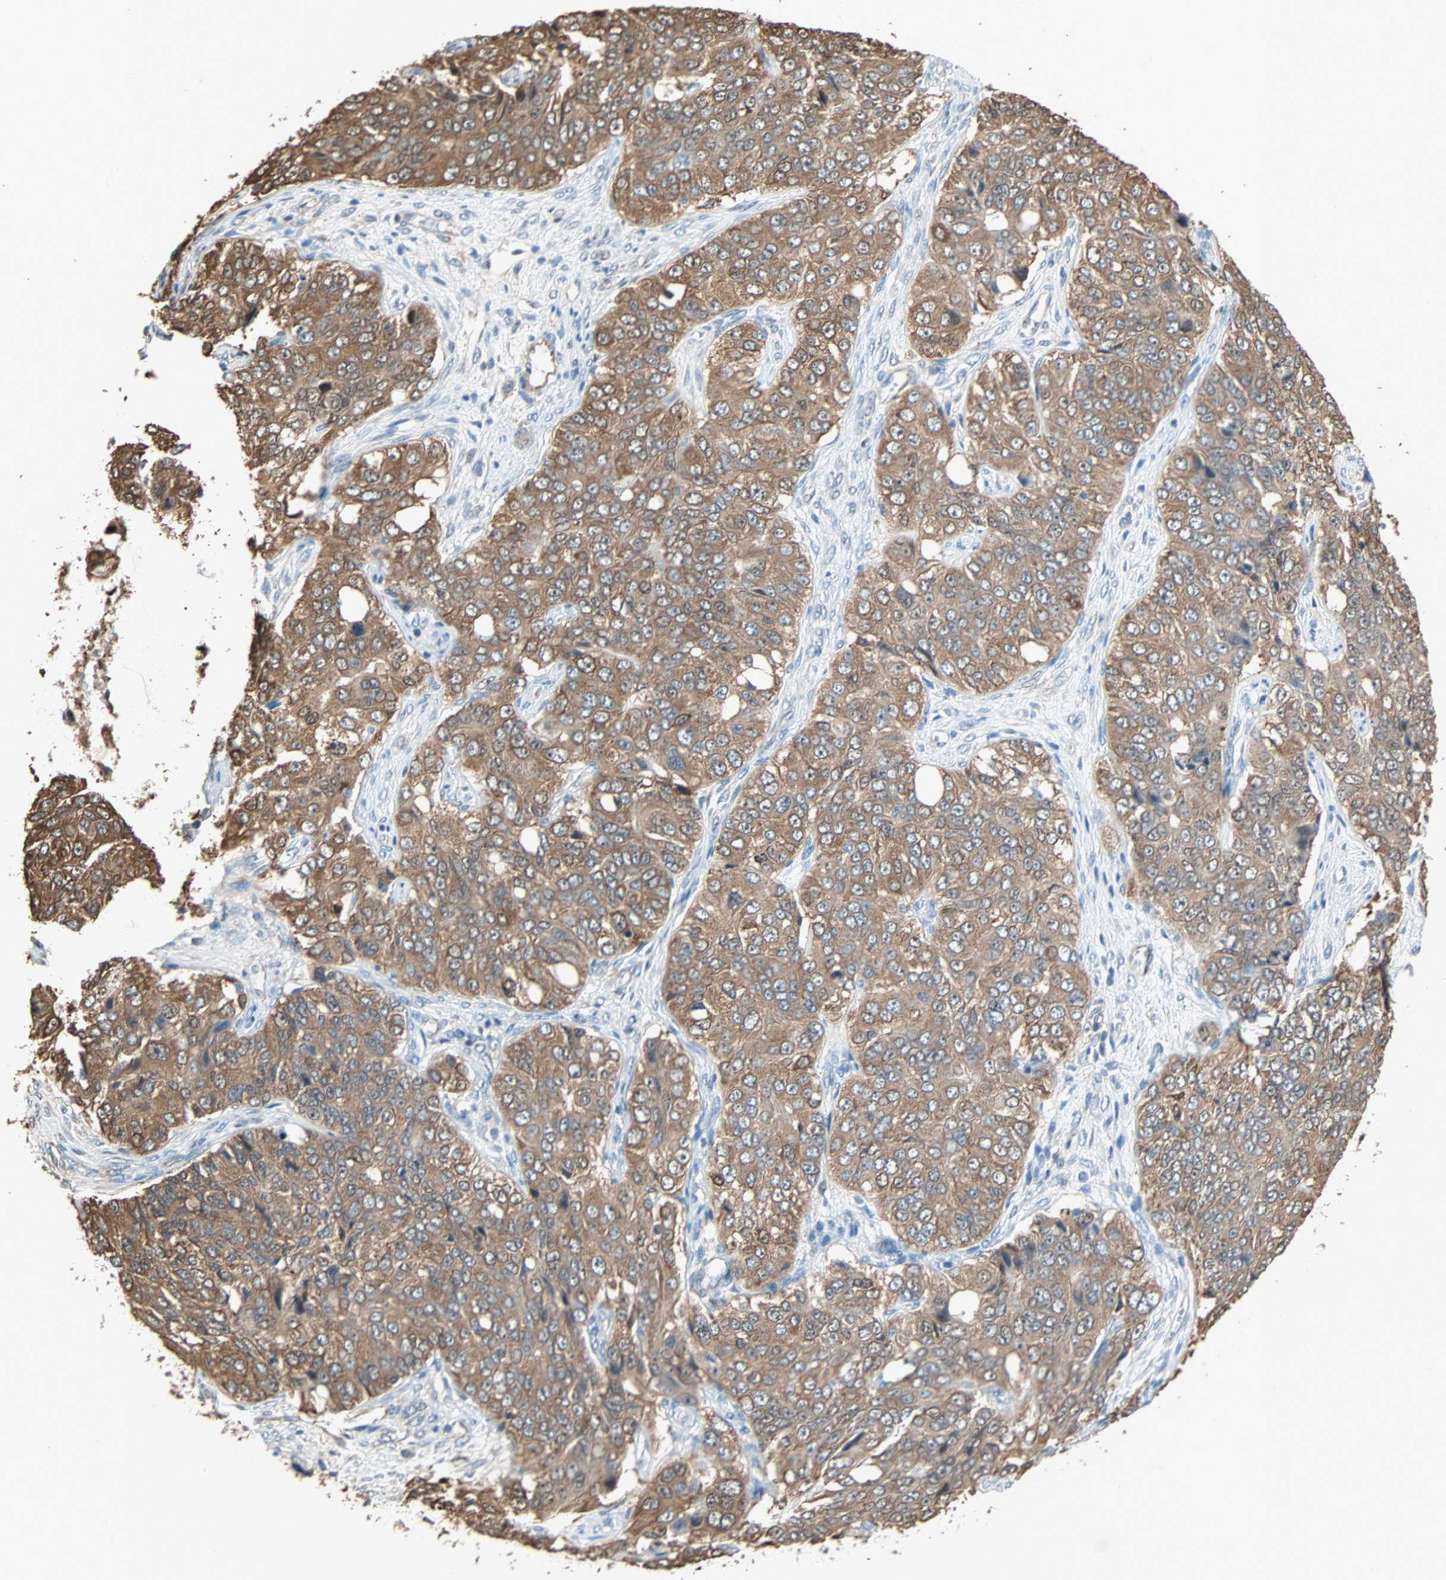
{"staining": {"intensity": "moderate", "quantity": ">75%", "location": "cytoplasmic/membranous"}, "tissue": "ovarian cancer", "cell_type": "Tumor cells", "image_type": "cancer", "snomed": [{"axis": "morphology", "description": "Carcinoma, endometroid"}, {"axis": "topography", "description": "Ovary"}], "caption": "DAB immunohistochemical staining of ovarian cancer displays moderate cytoplasmic/membranous protein positivity in about >75% of tumor cells. Using DAB (brown) and hematoxylin (blue) stains, captured at high magnification using brightfield microscopy.", "gene": "PRDX1", "patient": {"sex": "female", "age": 51}}